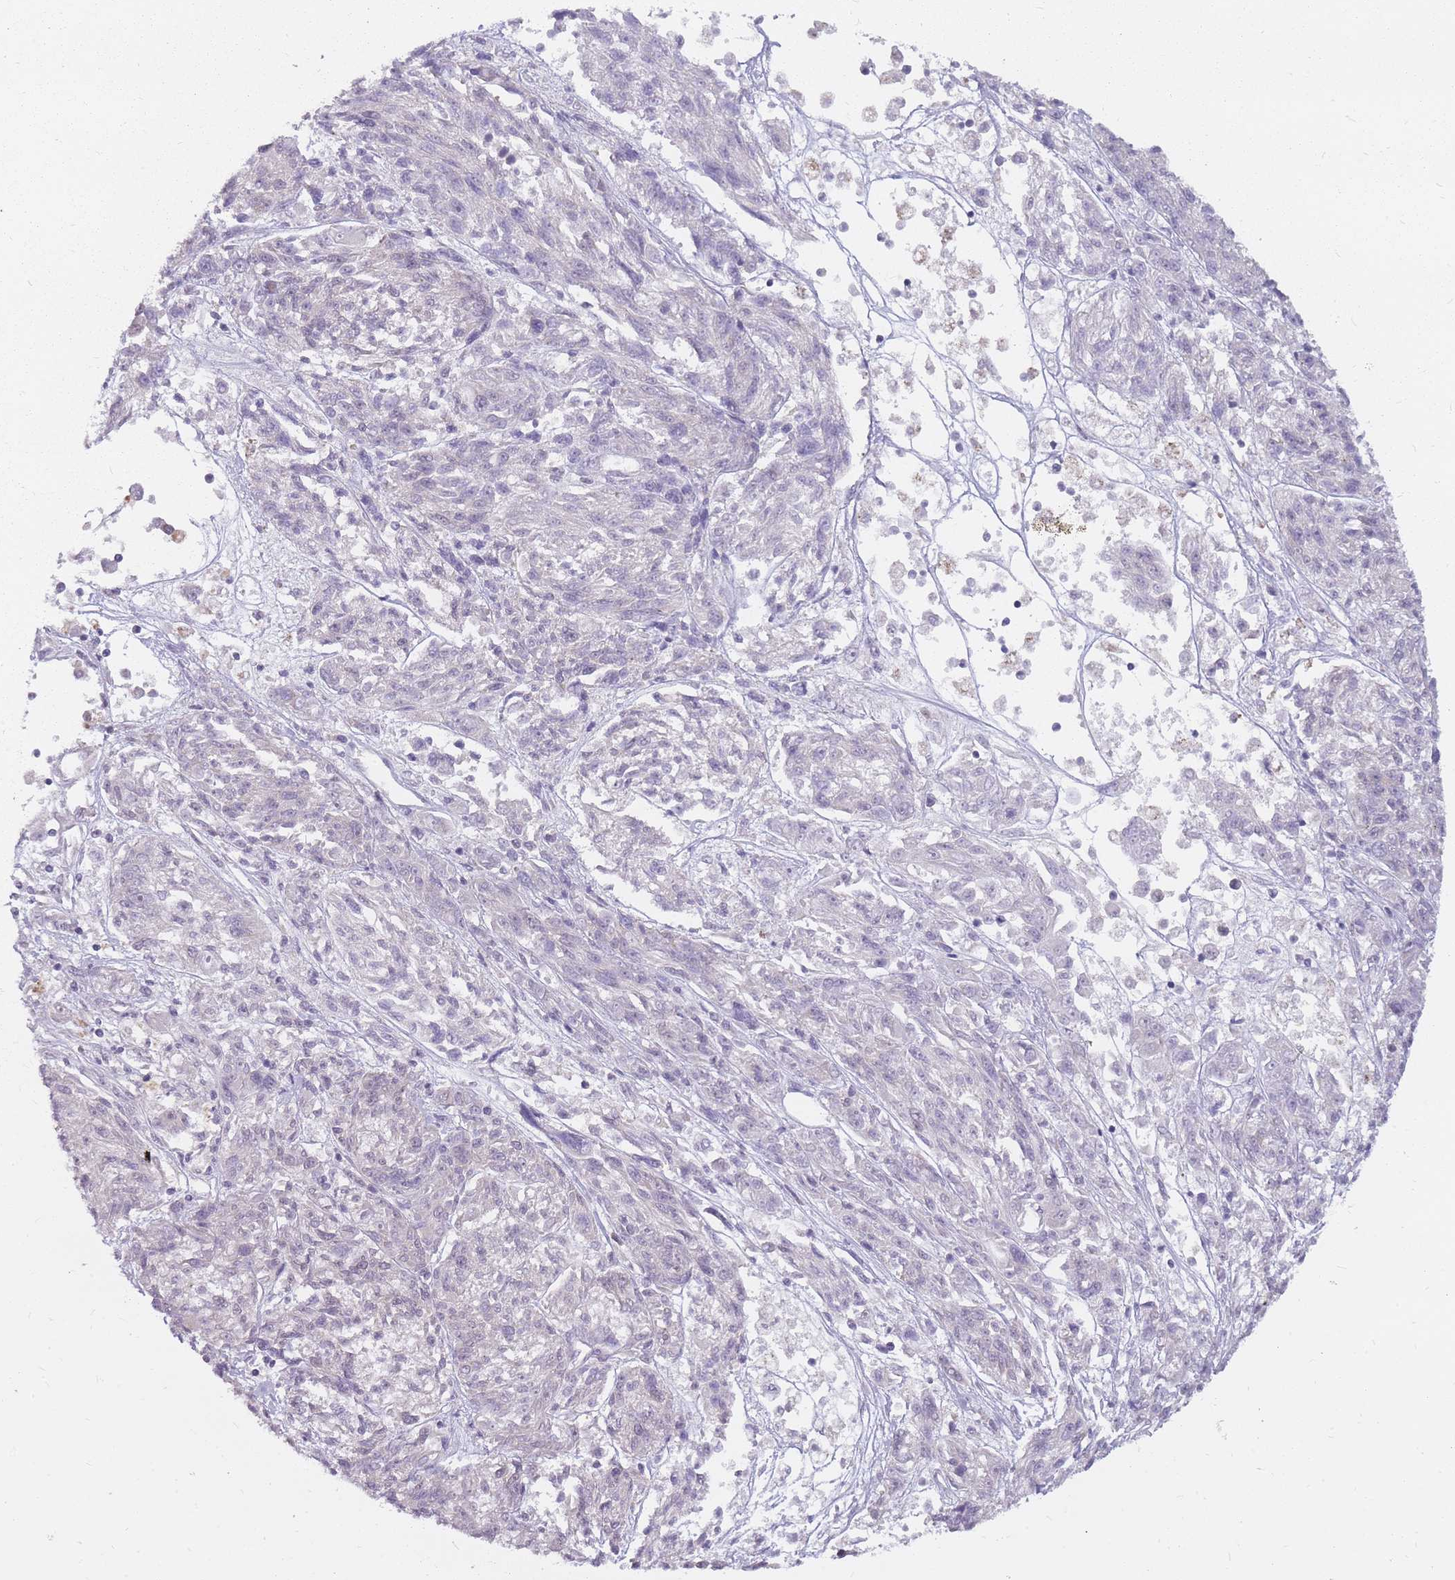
{"staining": {"intensity": "negative", "quantity": "none", "location": "none"}, "tissue": "melanoma", "cell_type": "Tumor cells", "image_type": "cancer", "snomed": [{"axis": "morphology", "description": "Malignant melanoma, NOS"}, {"axis": "topography", "description": "Skin"}], "caption": "IHC histopathology image of neoplastic tissue: malignant melanoma stained with DAB (3,3'-diaminobenzidine) displays no significant protein expression in tumor cells.", "gene": "POMZP3", "patient": {"sex": "male", "age": 53}}